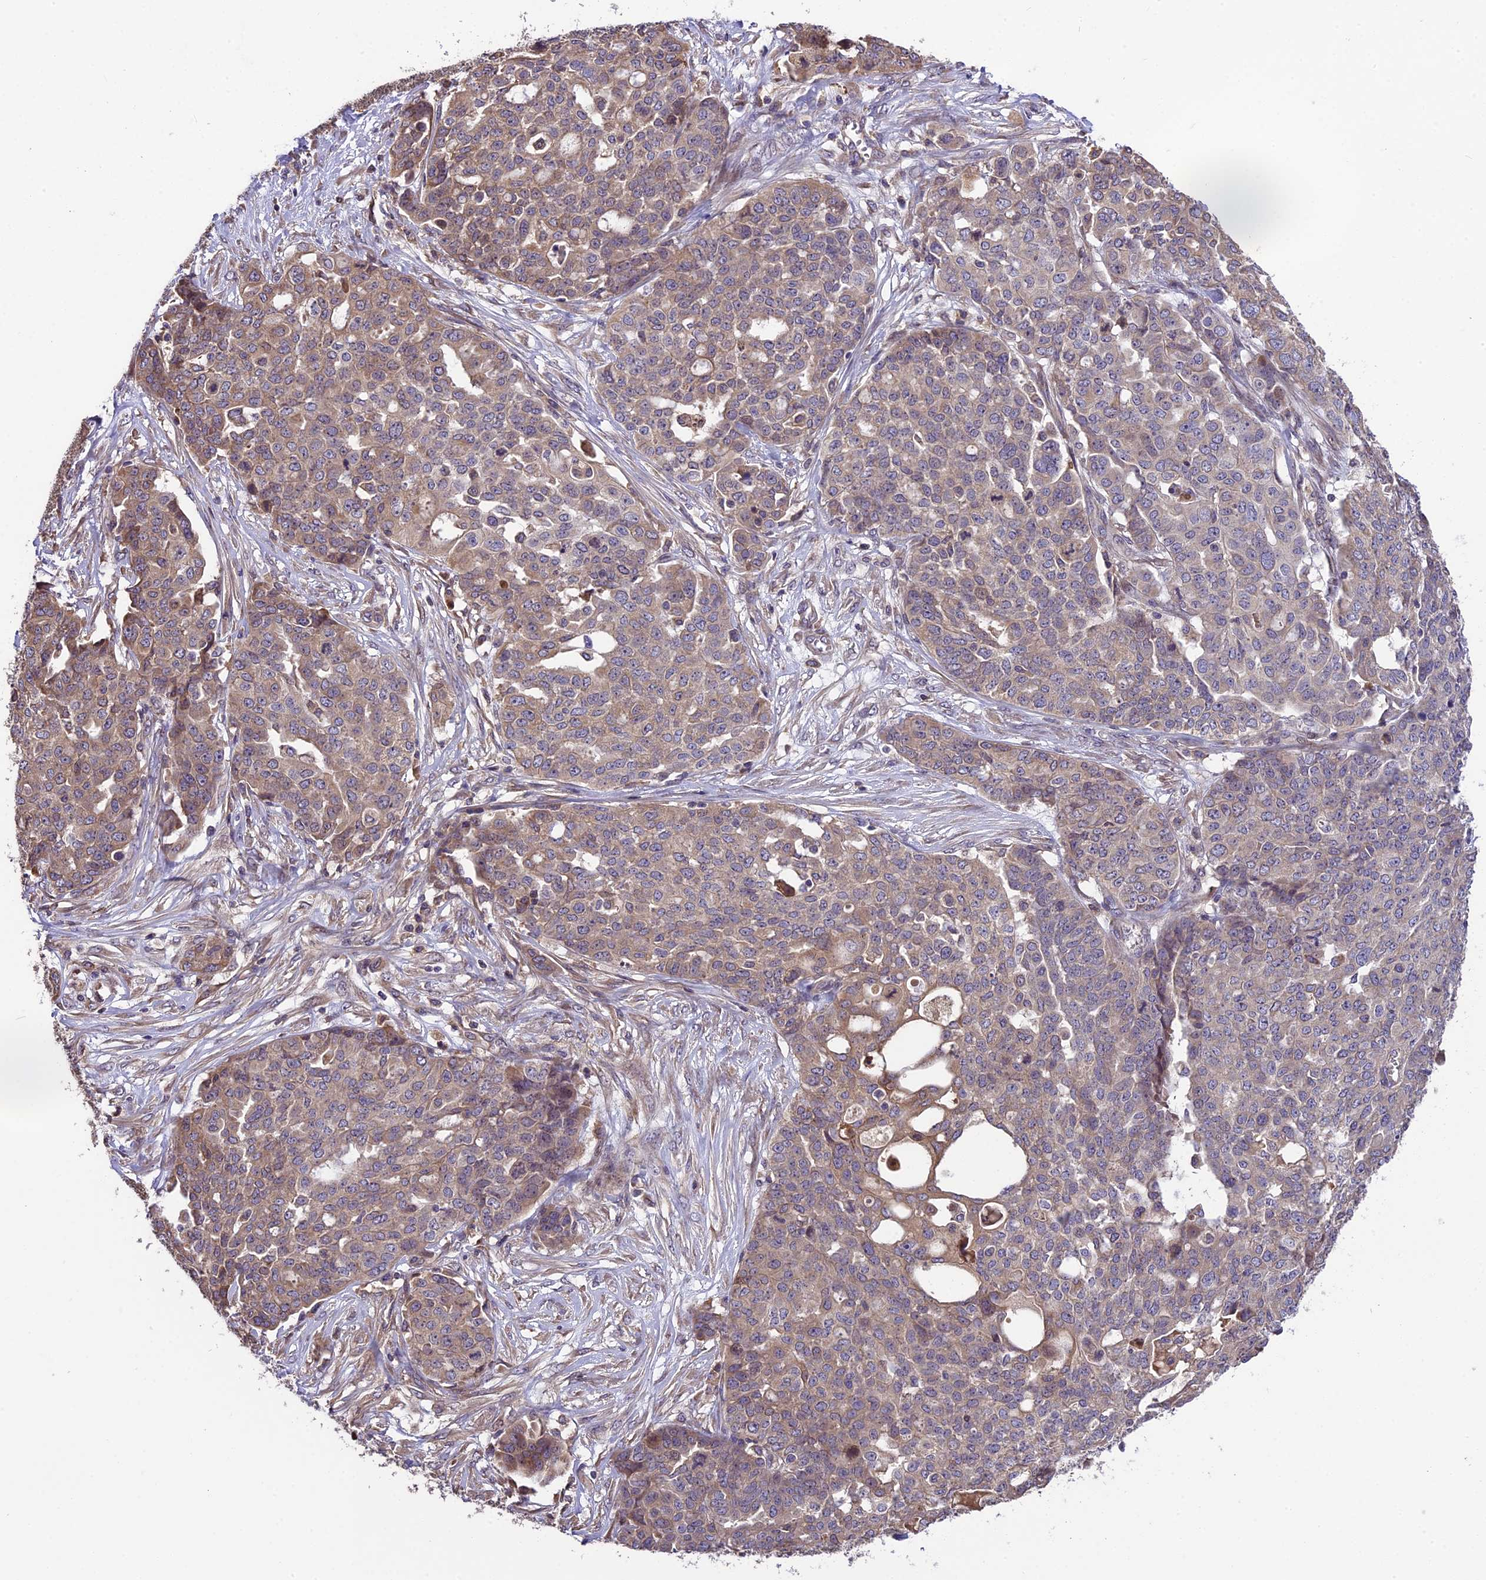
{"staining": {"intensity": "weak", "quantity": "25%-75%", "location": "cytoplasmic/membranous"}, "tissue": "ovarian cancer", "cell_type": "Tumor cells", "image_type": "cancer", "snomed": [{"axis": "morphology", "description": "Cystadenocarcinoma, serous, NOS"}, {"axis": "topography", "description": "Soft tissue"}, {"axis": "topography", "description": "Ovary"}], "caption": "The photomicrograph demonstrates immunohistochemical staining of ovarian cancer. There is weak cytoplasmic/membranous expression is identified in approximately 25%-75% of tumor cells. (brown staining indicates protein expression, while blue staining denotes nuclei).", "gene": "ABCC10", "patient": {"sex": "female", "age": 57}}